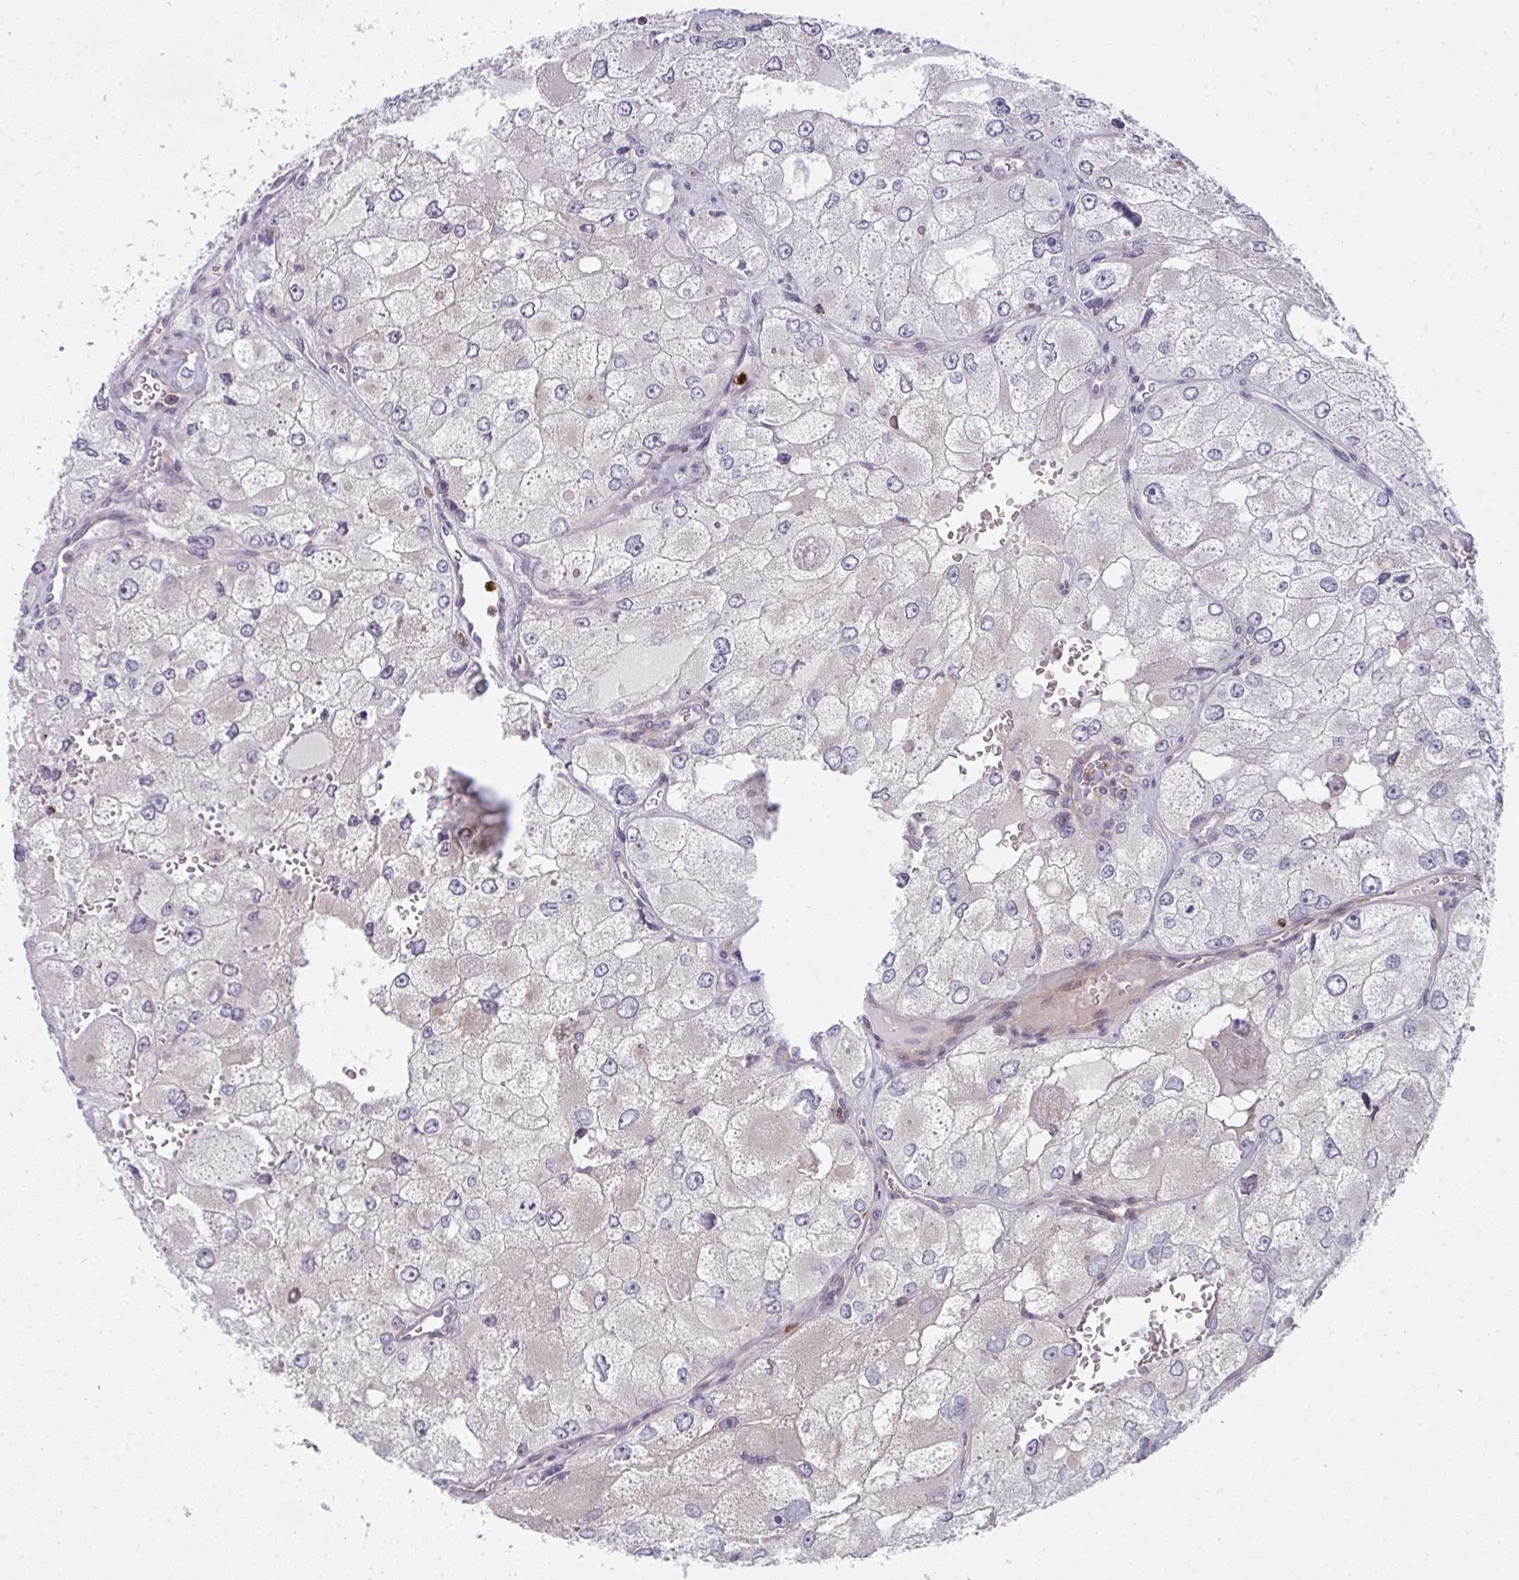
{"staining": {"intensity": "negative", "quantity": "none", "location": "none"}, "tissue": "renal cancer", "cell_type": "Tumor cells", "image_type": "cancer", "snomed": [{"axis": "morphology", "description": "Adenocarcinoma, NOS"}, {"axis": "topography", "description": "Kidney"}], "caption": "IHC histopathology image of human adenocarcinoma (renal) stained for a protein (brown), which shows no staining in tumor cells.", "gene": "CSF3R", "patient": {"sex": "female", "age": 70}}